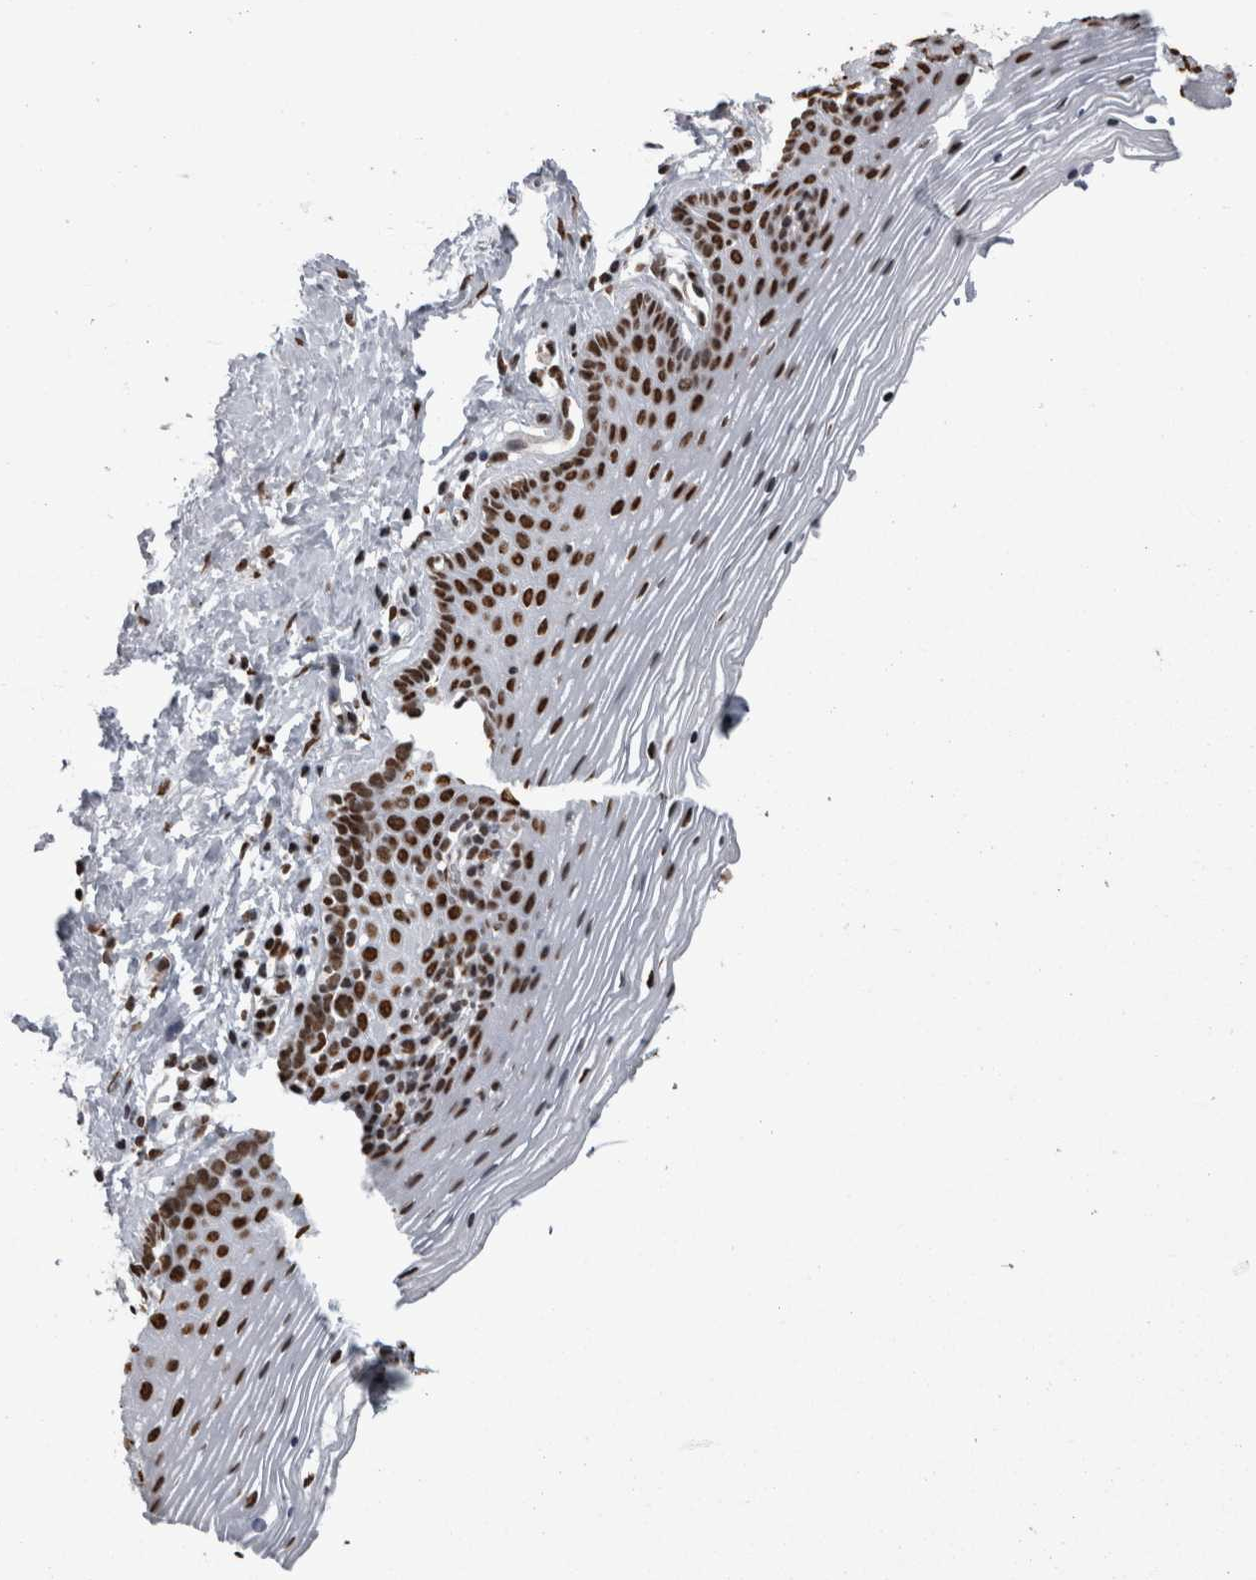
{"staining": {"intensity": "strong", "quantity": ">75%", "location": "nuclear"}, "tissue": "vagina", "cell_type": "Squamous epithelial cells", "image_type": "normal", "snomed": [{"axis": "morphology", "description": "Normal tissue, NOS"}, {"axis": "topography", "description": "Vagina"}], "caption": "Protein expression analysis of normal vagina reveals strong nuclear positivity in approximately >75% of squamous epithelial cells.", "gene": "HNRNPM", "patient": {"sex": "female", "age": 32}}